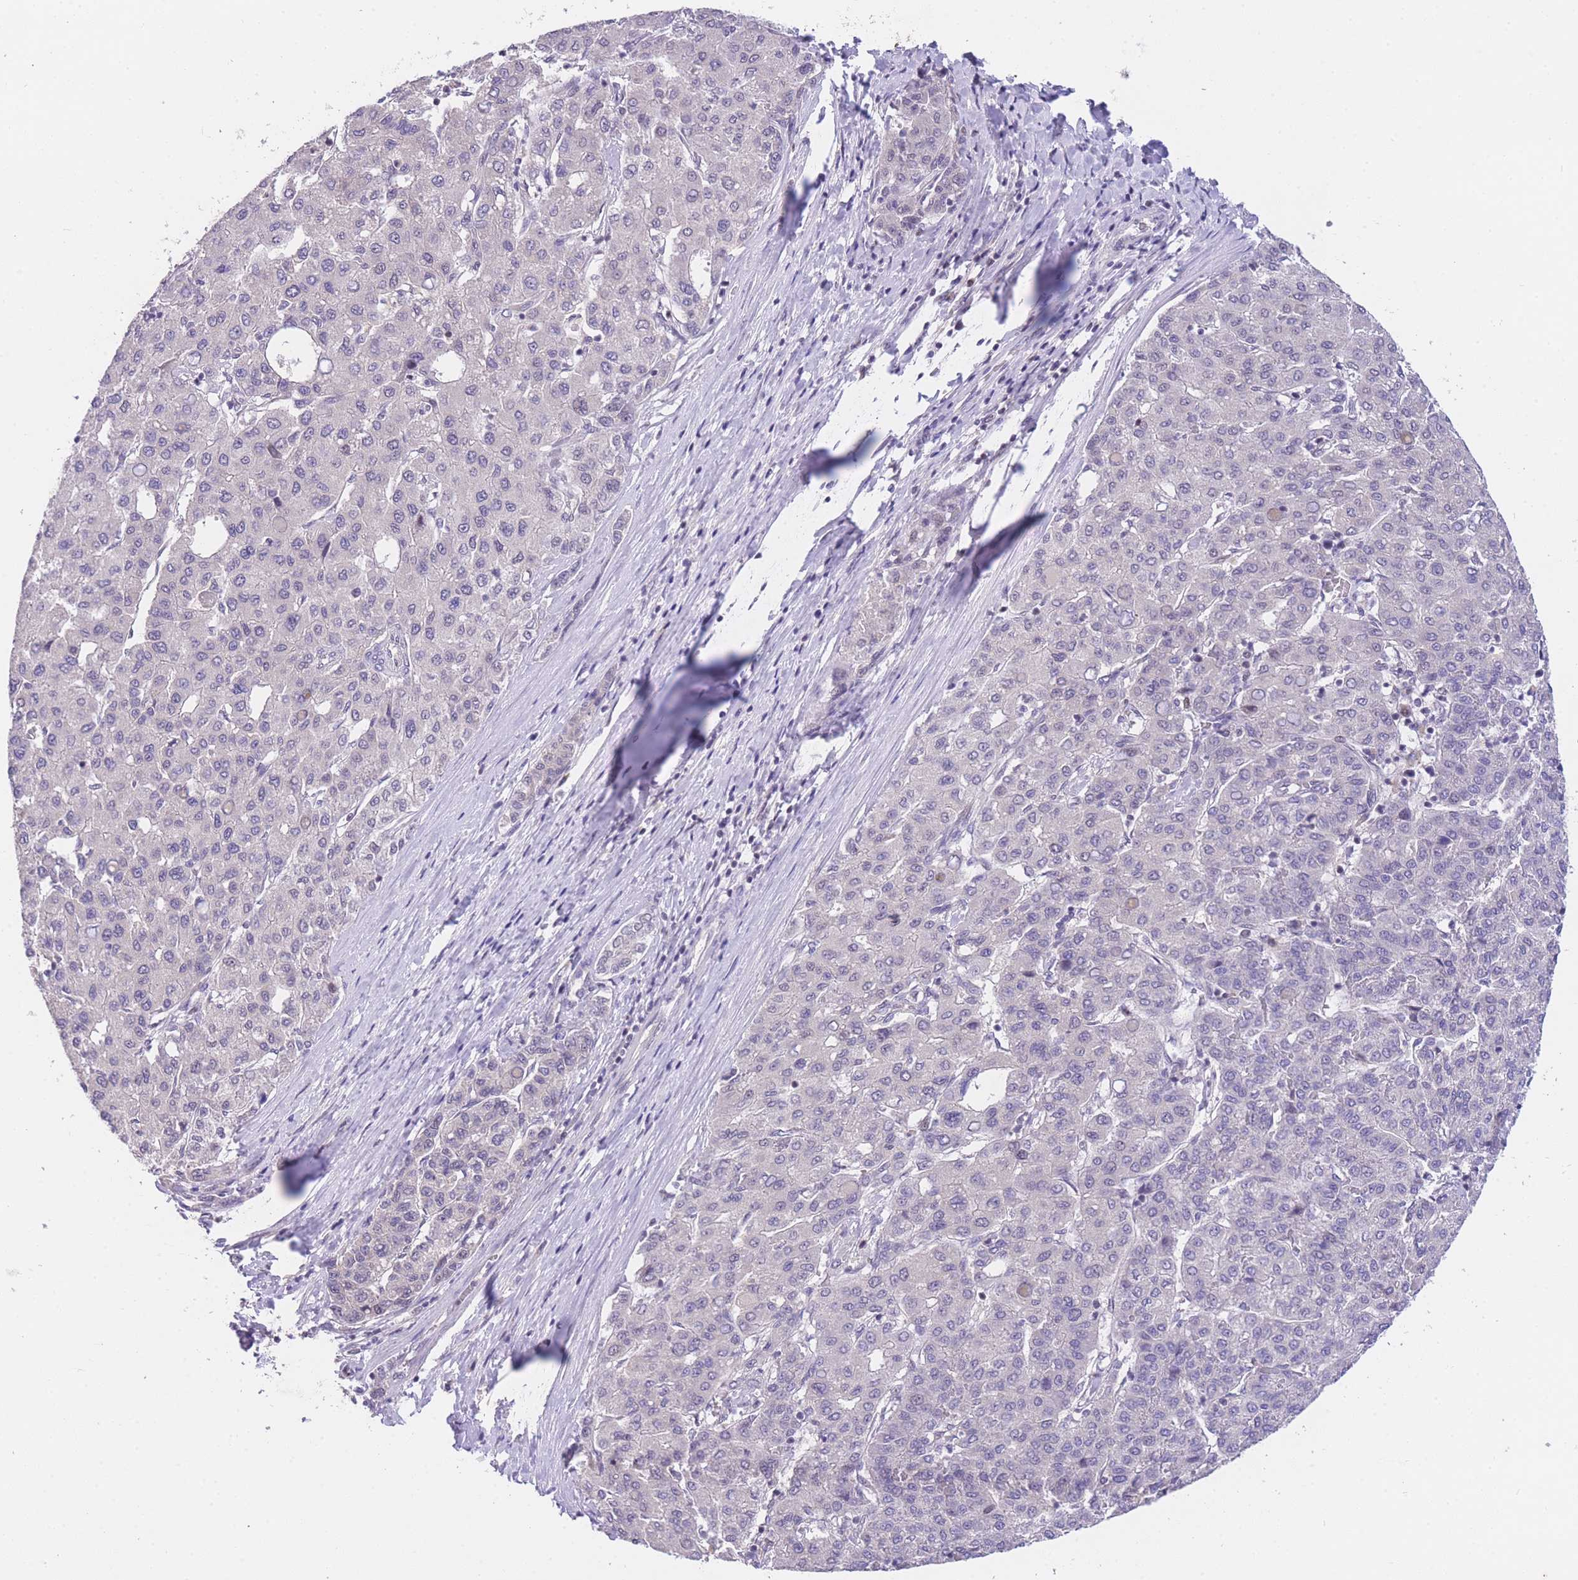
{"staining": {"intensity": "negative", "quantity": "none", "location": "none"}, "tissue": "liver cancer", "cell_type": "Tumor cells", "image_type": "cancer", "snomed": [{"axis": "morphology", "description": "Carcinoma, Hepatocellular, NOS"}, {"axis": "topography", "description": "Liver"}], "caption": "Tumor cells show no significant protein staining in liver hepatocellular carcinoma.", "gene": "SLC35F2", "patient": {"sex": "male", "age": 65}}